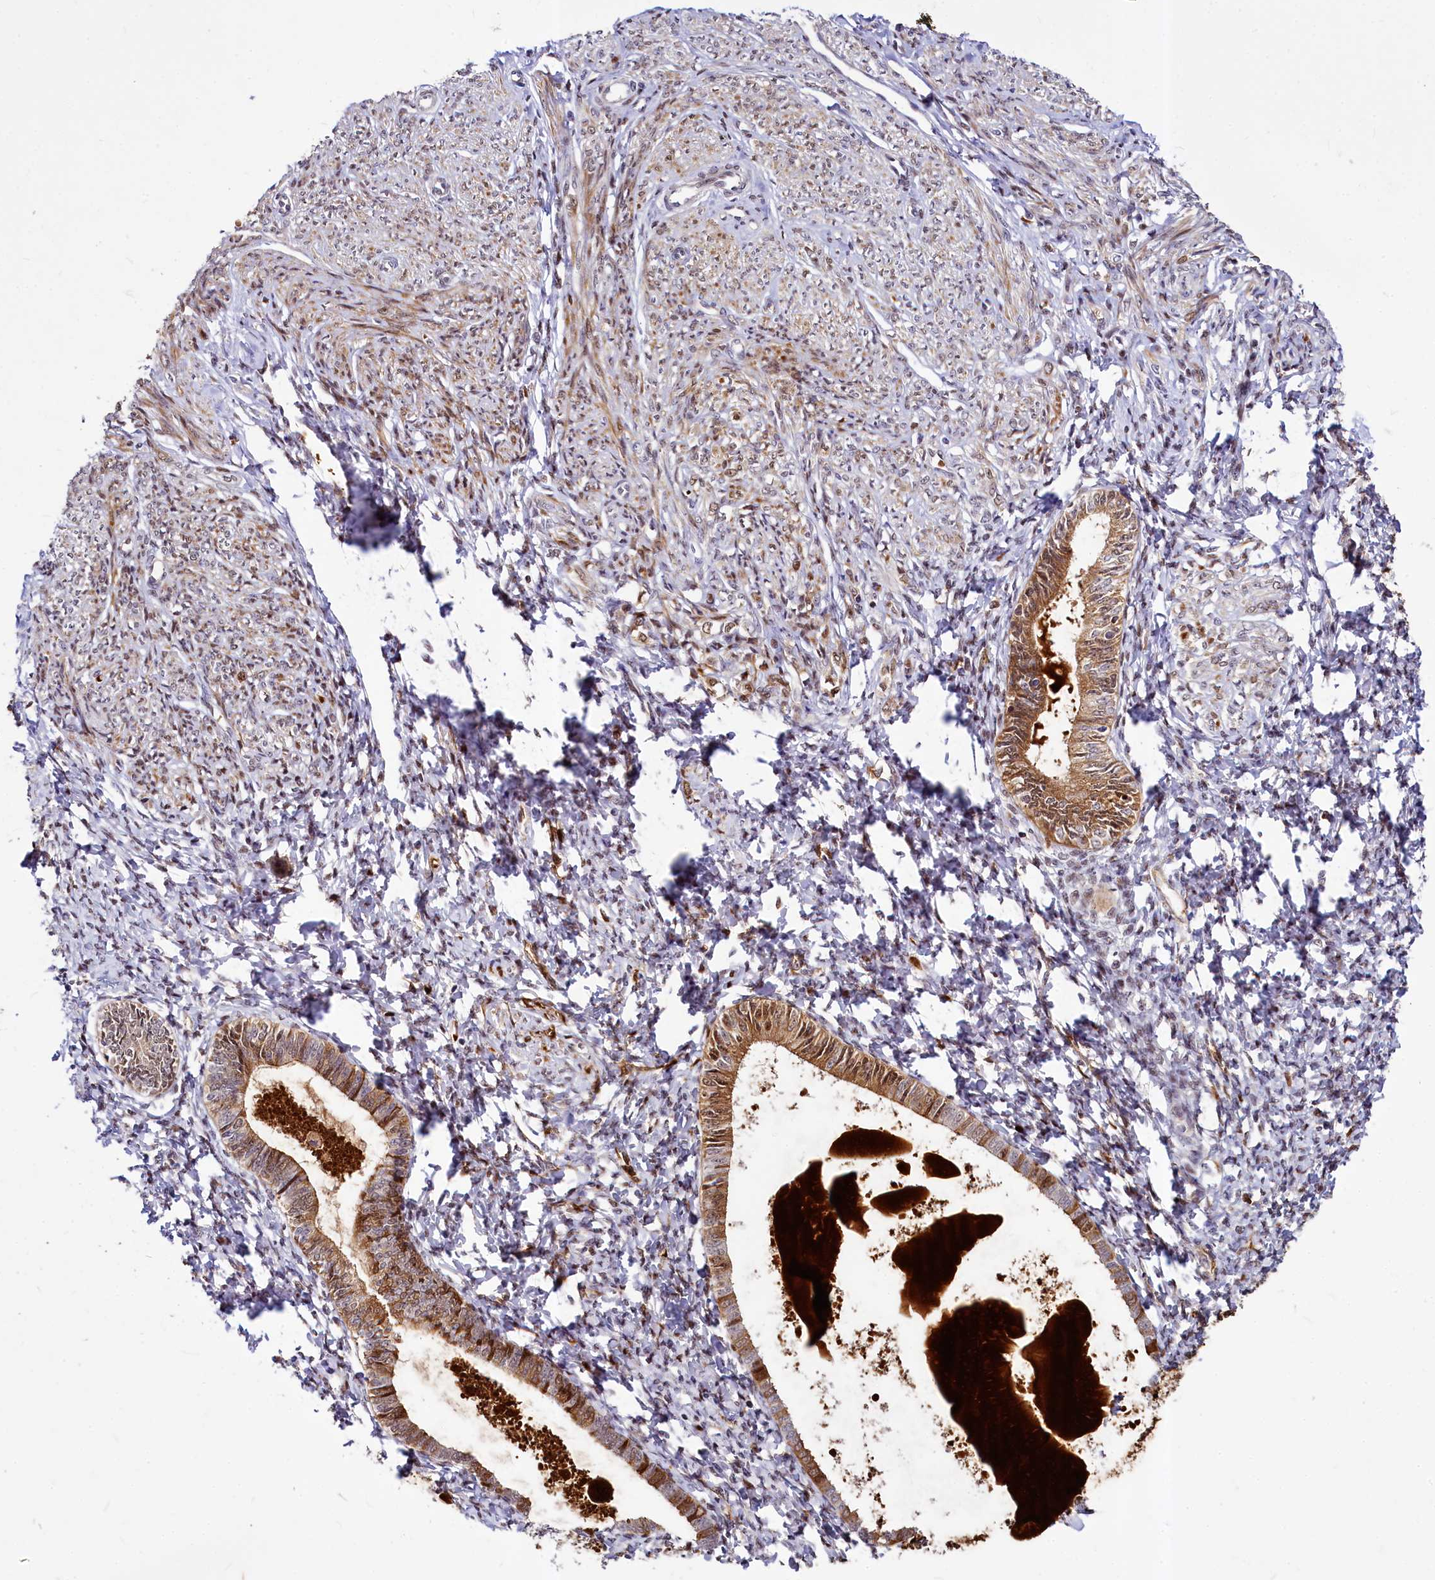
{"staining": {"intensity": "strong", "quantity": "25%-75%", "location": "nuclear"}, "tissue": "endometrium", "cell_type": "Cells in endometrial stroma", "image_type": "normal", "snomed": [{"axis": "morphology", "description": "Normal tissue, NOS"}, {"axis": "topography", "description": "Endometrium"}], "caption": "Strong nuclear positivity for a protein is seen in about 25%-75% of cells in endometrial stroma of unremarkable endometrium using immunohistochemistry.", "gene": "MAML2", "patient": {"sex": "female", "age": 72}}